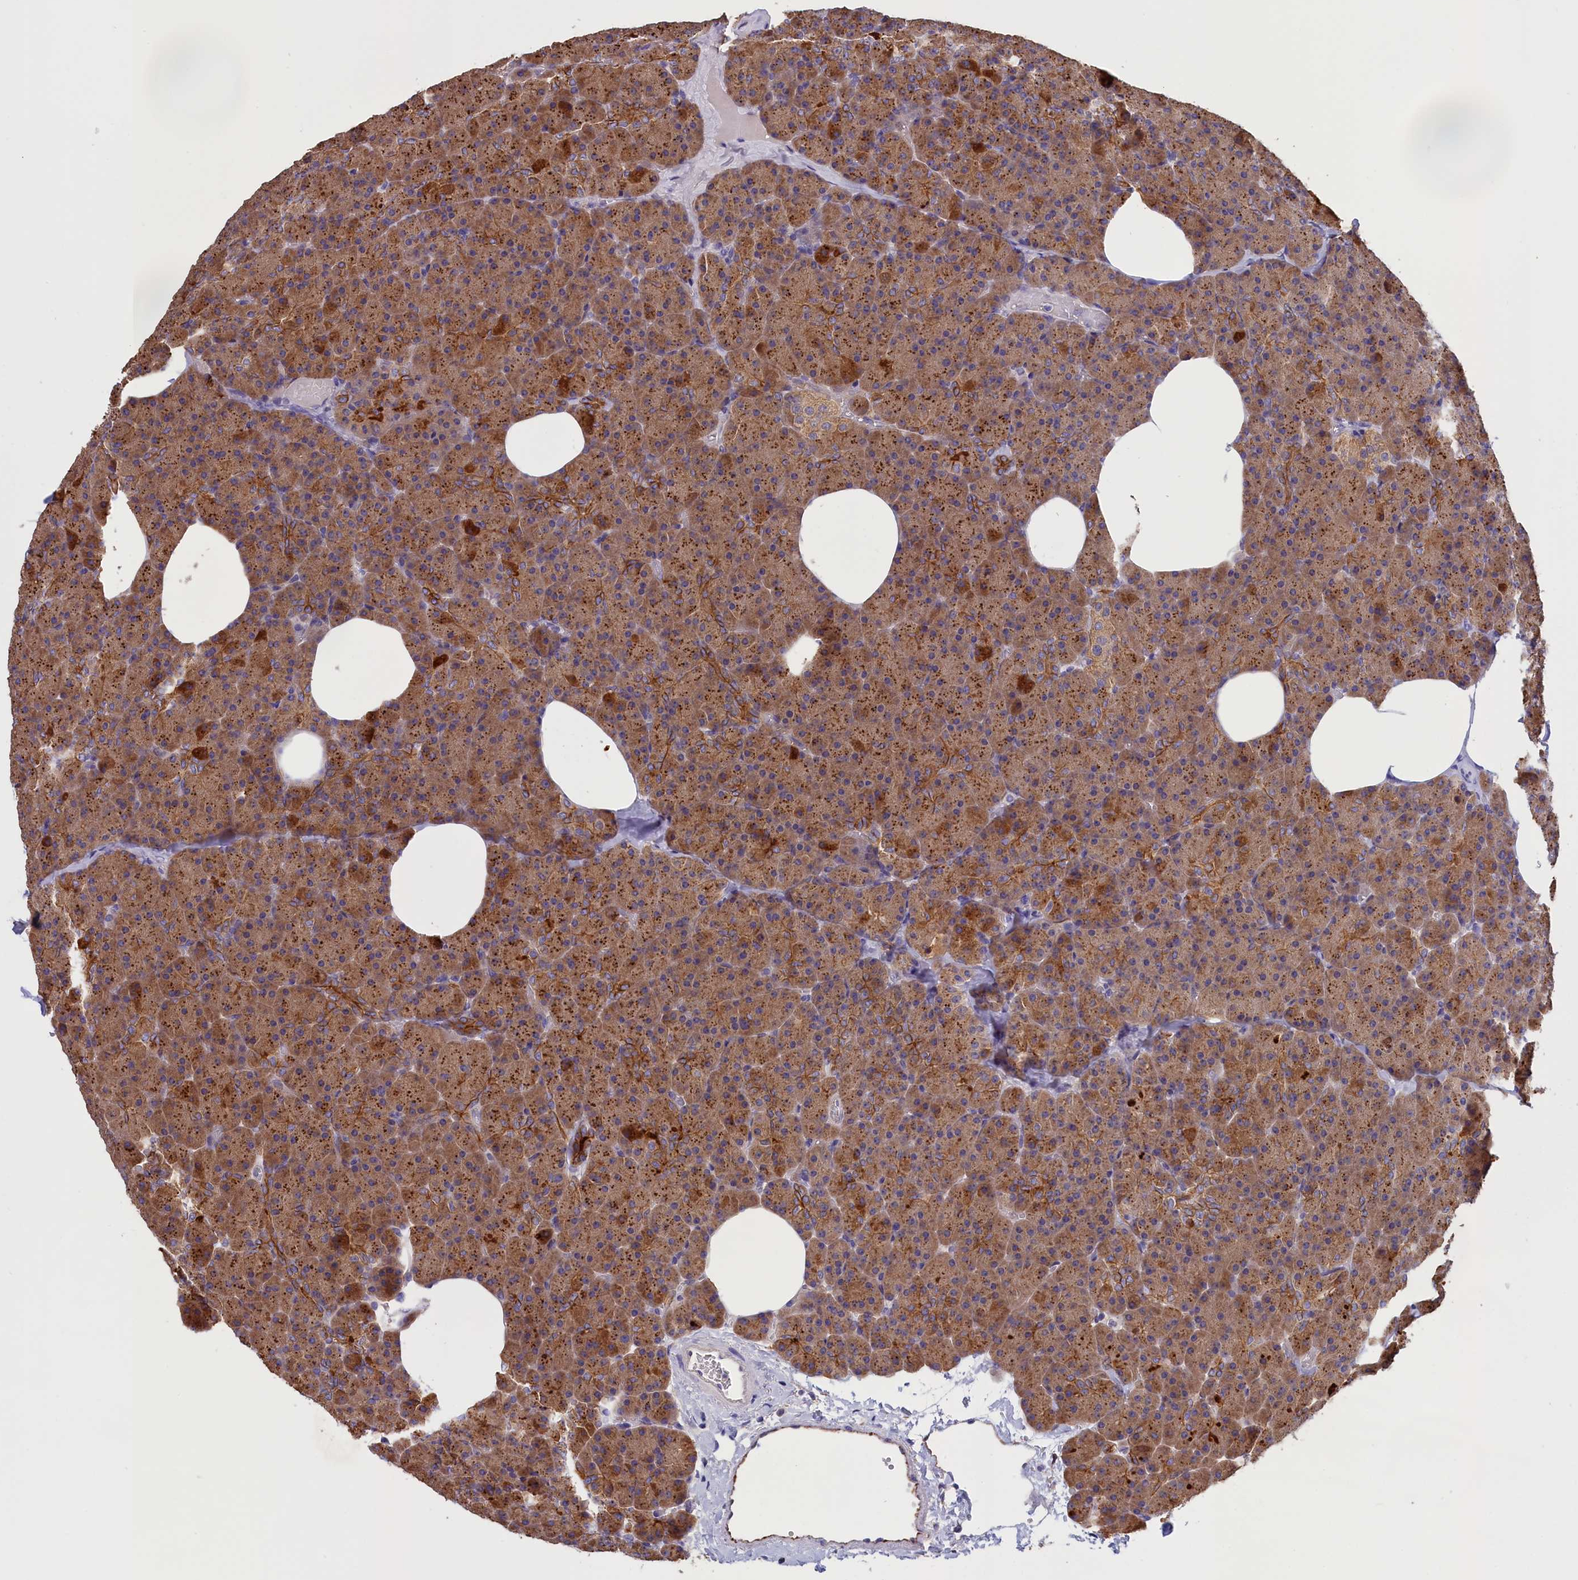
{"staining": {"intensity": "strong", "quantity": ">75%", "location": "cytoplasmic/membranous"}, "tissue": "pancreas", "cell_type": "Exocrine glandular cells", "image_type": "normal", "snomed": [{"axis": "morphology", "description": "Normal tissue, NOS"}, {"axis": "morphology", "description": "Carcinoid, malignant, NOS"}, {"axis": "topography", "description": "Pancreas"}], "caption": "Immunohistochemical staining of unremarkable human pancreas displays high levels of strong cytoplasmic/membranous staining in about >75% of exocrine glandular cells.", "gene": "COL19A1", "patient": {"sex": "female", "age": 35}}